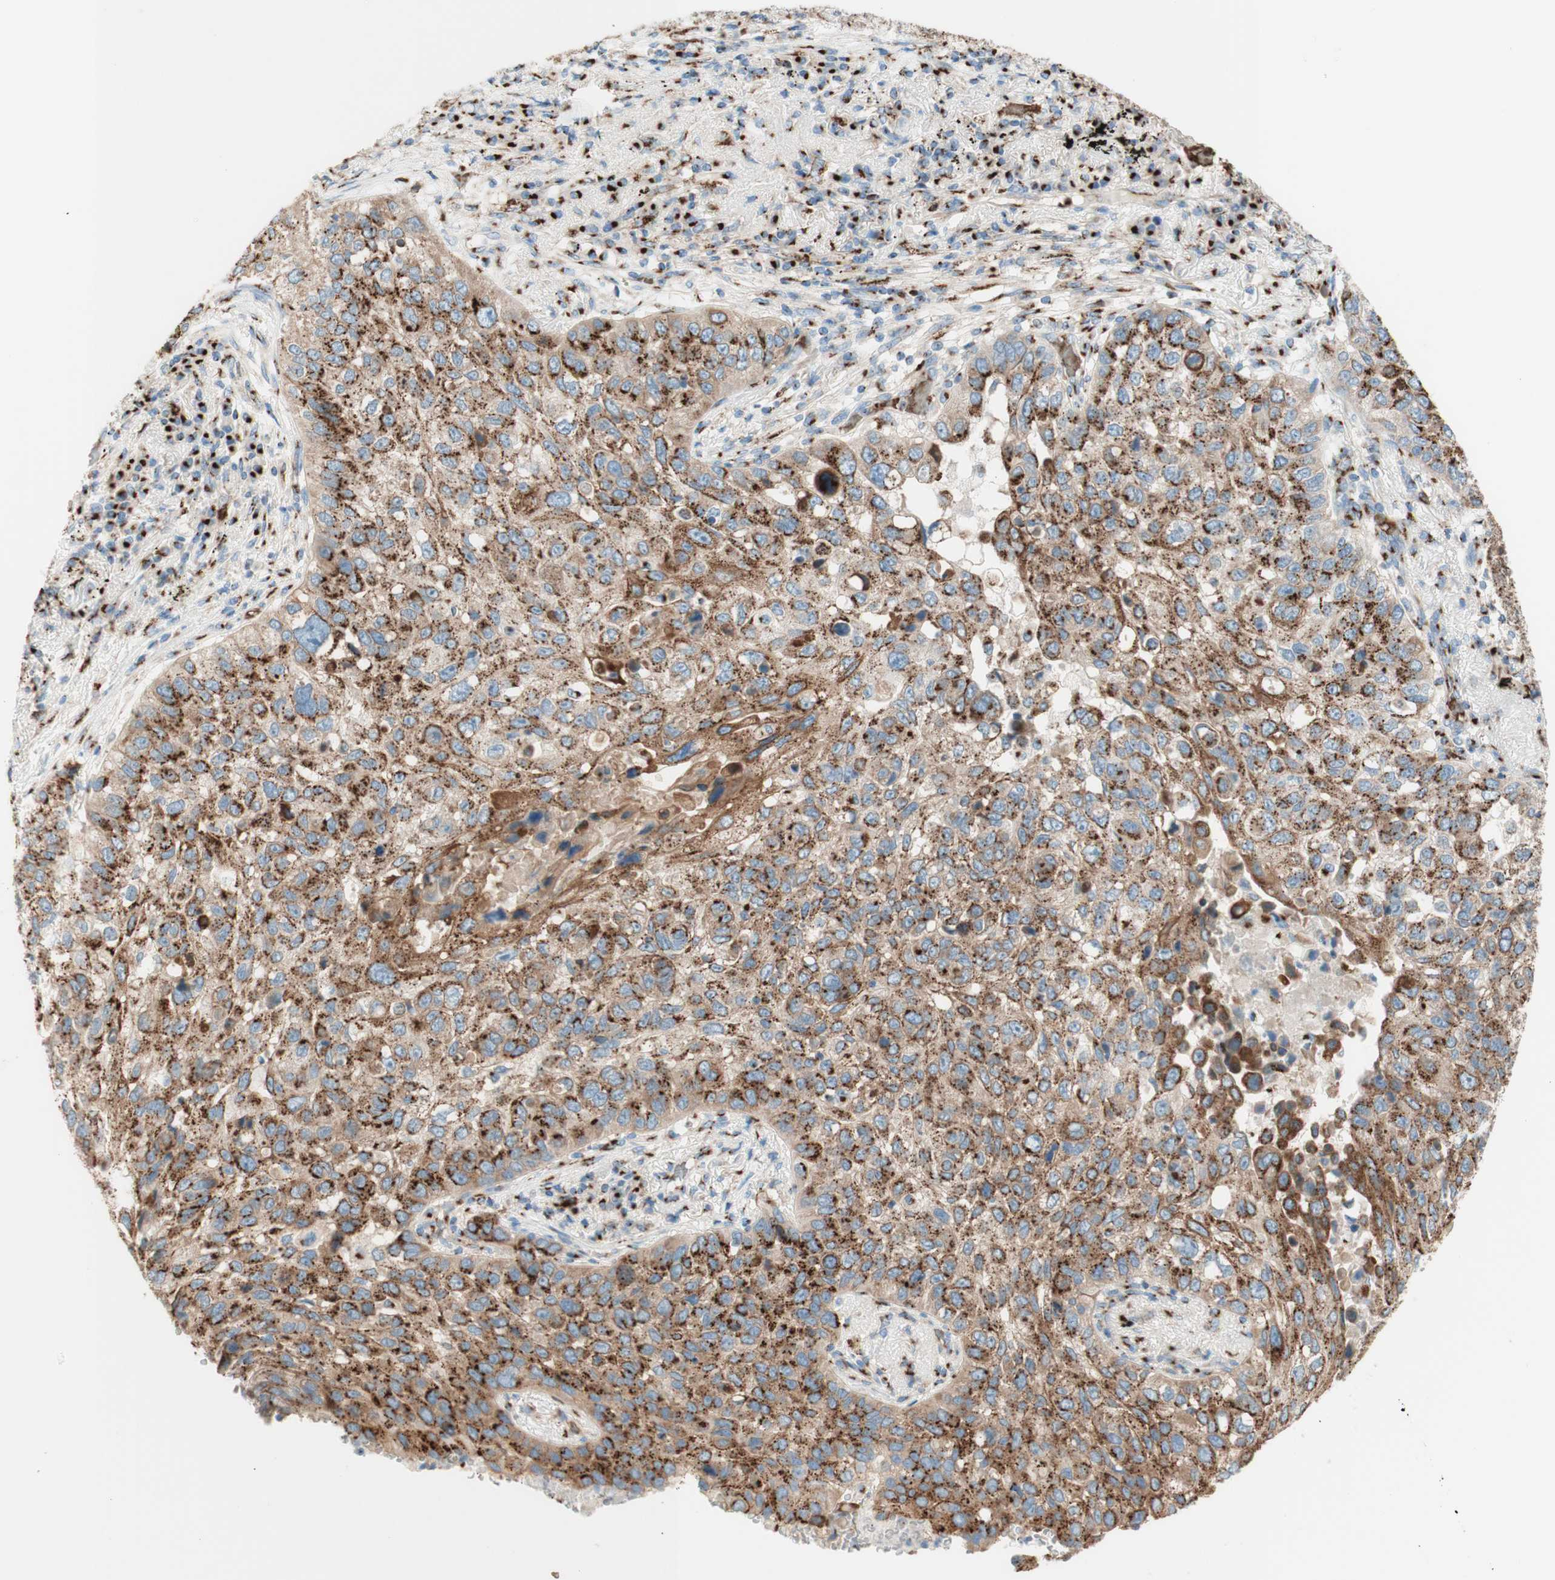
{"staining": {"intensity": "strong", "quantity": ">75%", "location": "cytoplasmic/membranous"}, "tissue": "lung cancer", "cell_type": "Tumor cells", "image_type": "cancer", "snomed": [{"axis": "morphology", "description": "Squamous cell carcinoma, NOS"}, {"axis": "topography", "description": "Lung"}], "caption": "Tumor cells demonstrate high levels of strong cytoplasmic/membranous positivity in about >75% of cells in human lung squamous cell carcinoma.", "gene": "GOLGB1", "patient": {"sex": "male", "age": 57}}